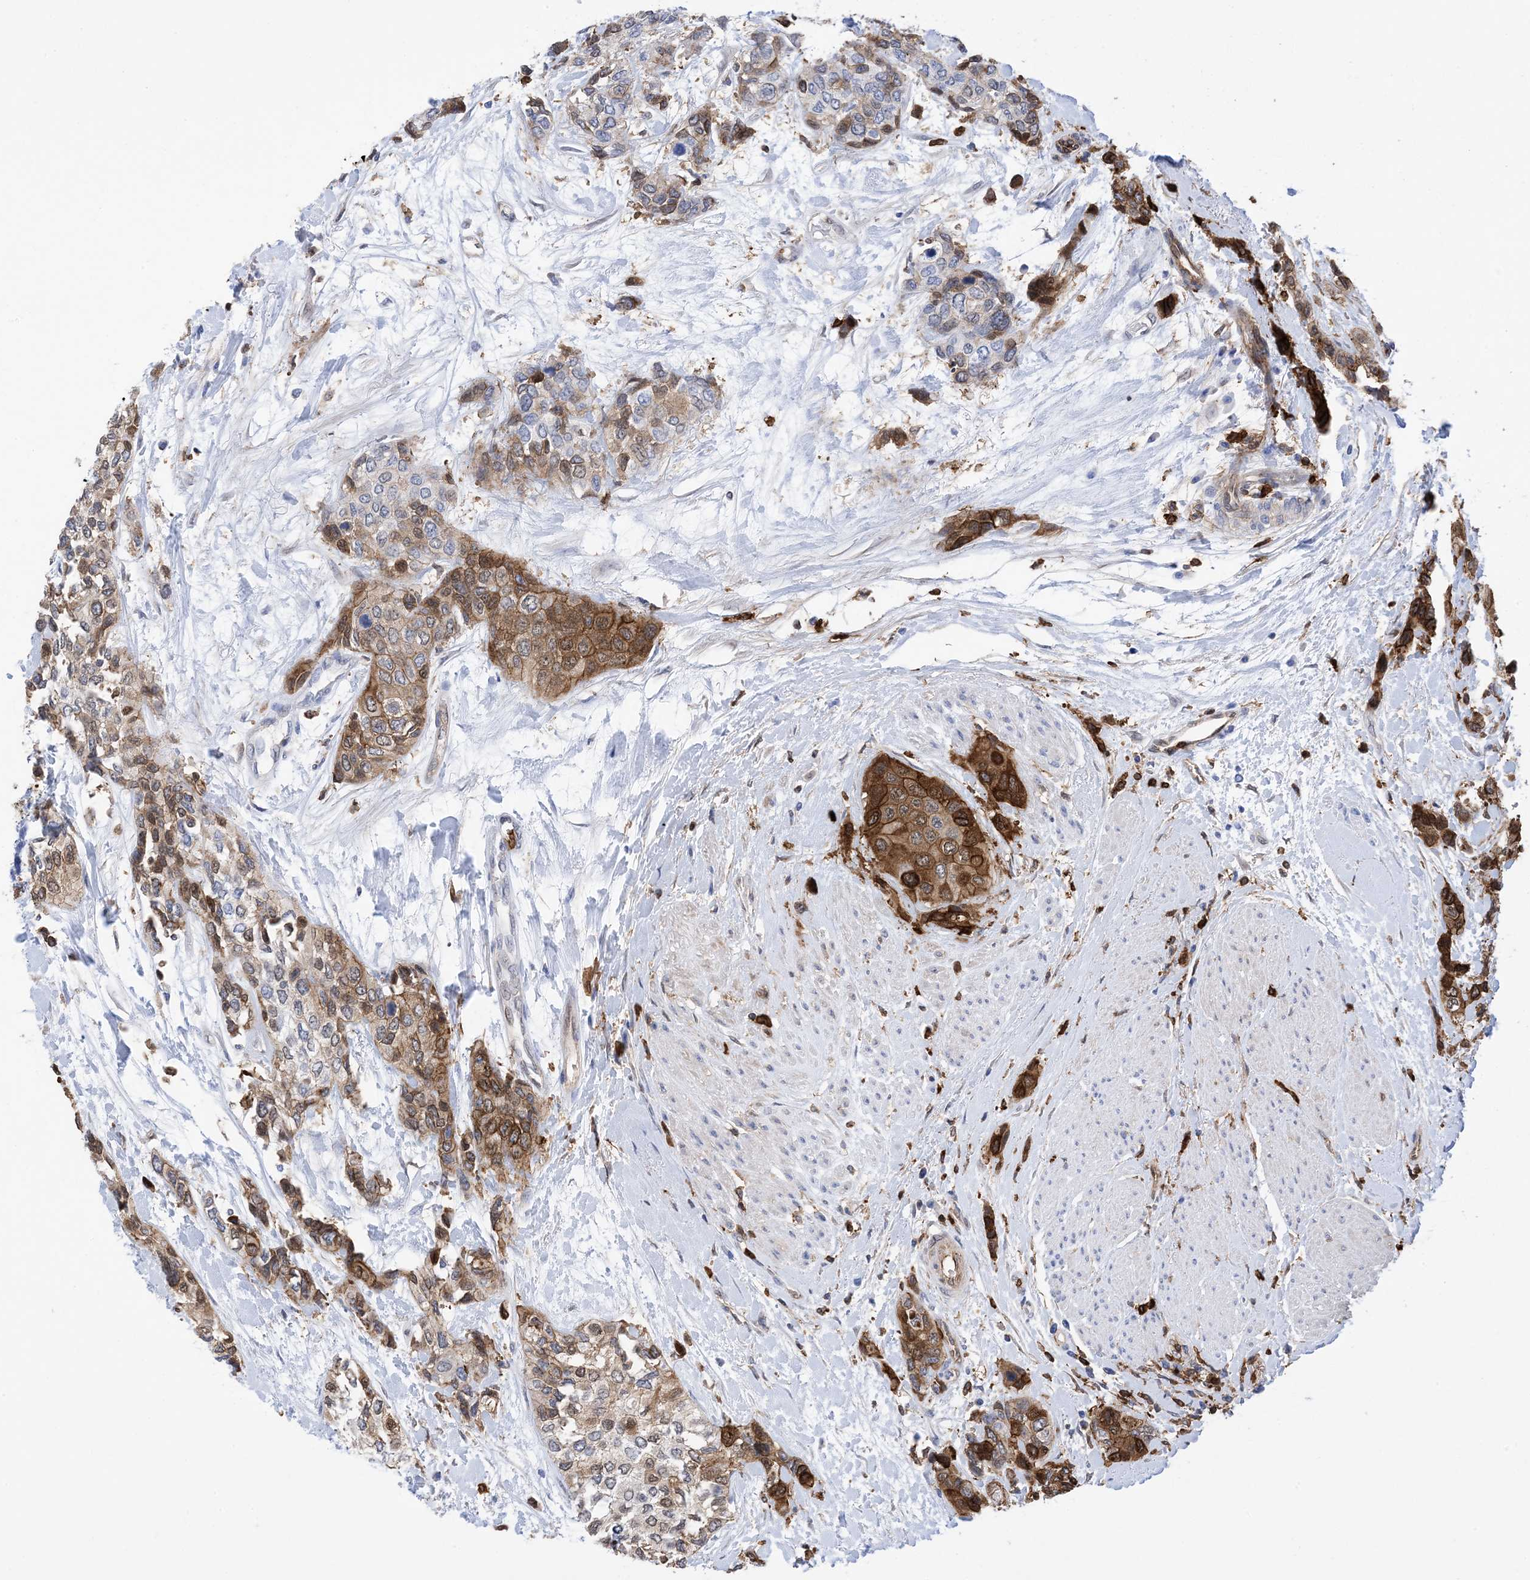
{"staining": {"intensity": "moderate", "quantity": ">75%", "location": "cytoplasmic/membranous"}, "tissue": "urothelial cancer", "cell_type": "Tumor cells", "image_type": "cancer", "snomed": [{"axis": "morphology", "description": "Normal tissue, NOS"}, {"axis": "morphology", "description": "Urothelial carcinoma, High grade"}, {"axis": "topography", "description": "Vascular tissue"}, {"axis": "topography", "description": "Urinary bladder"}], "caption": "Urothelial cancer stained for a protein (brown) exhibits moderate cytoplasmic/membranous positive staining in approximately >75% of tumor cells.", "gene": "ANXA1", "patient": {"sex": "female", "age": 56}}